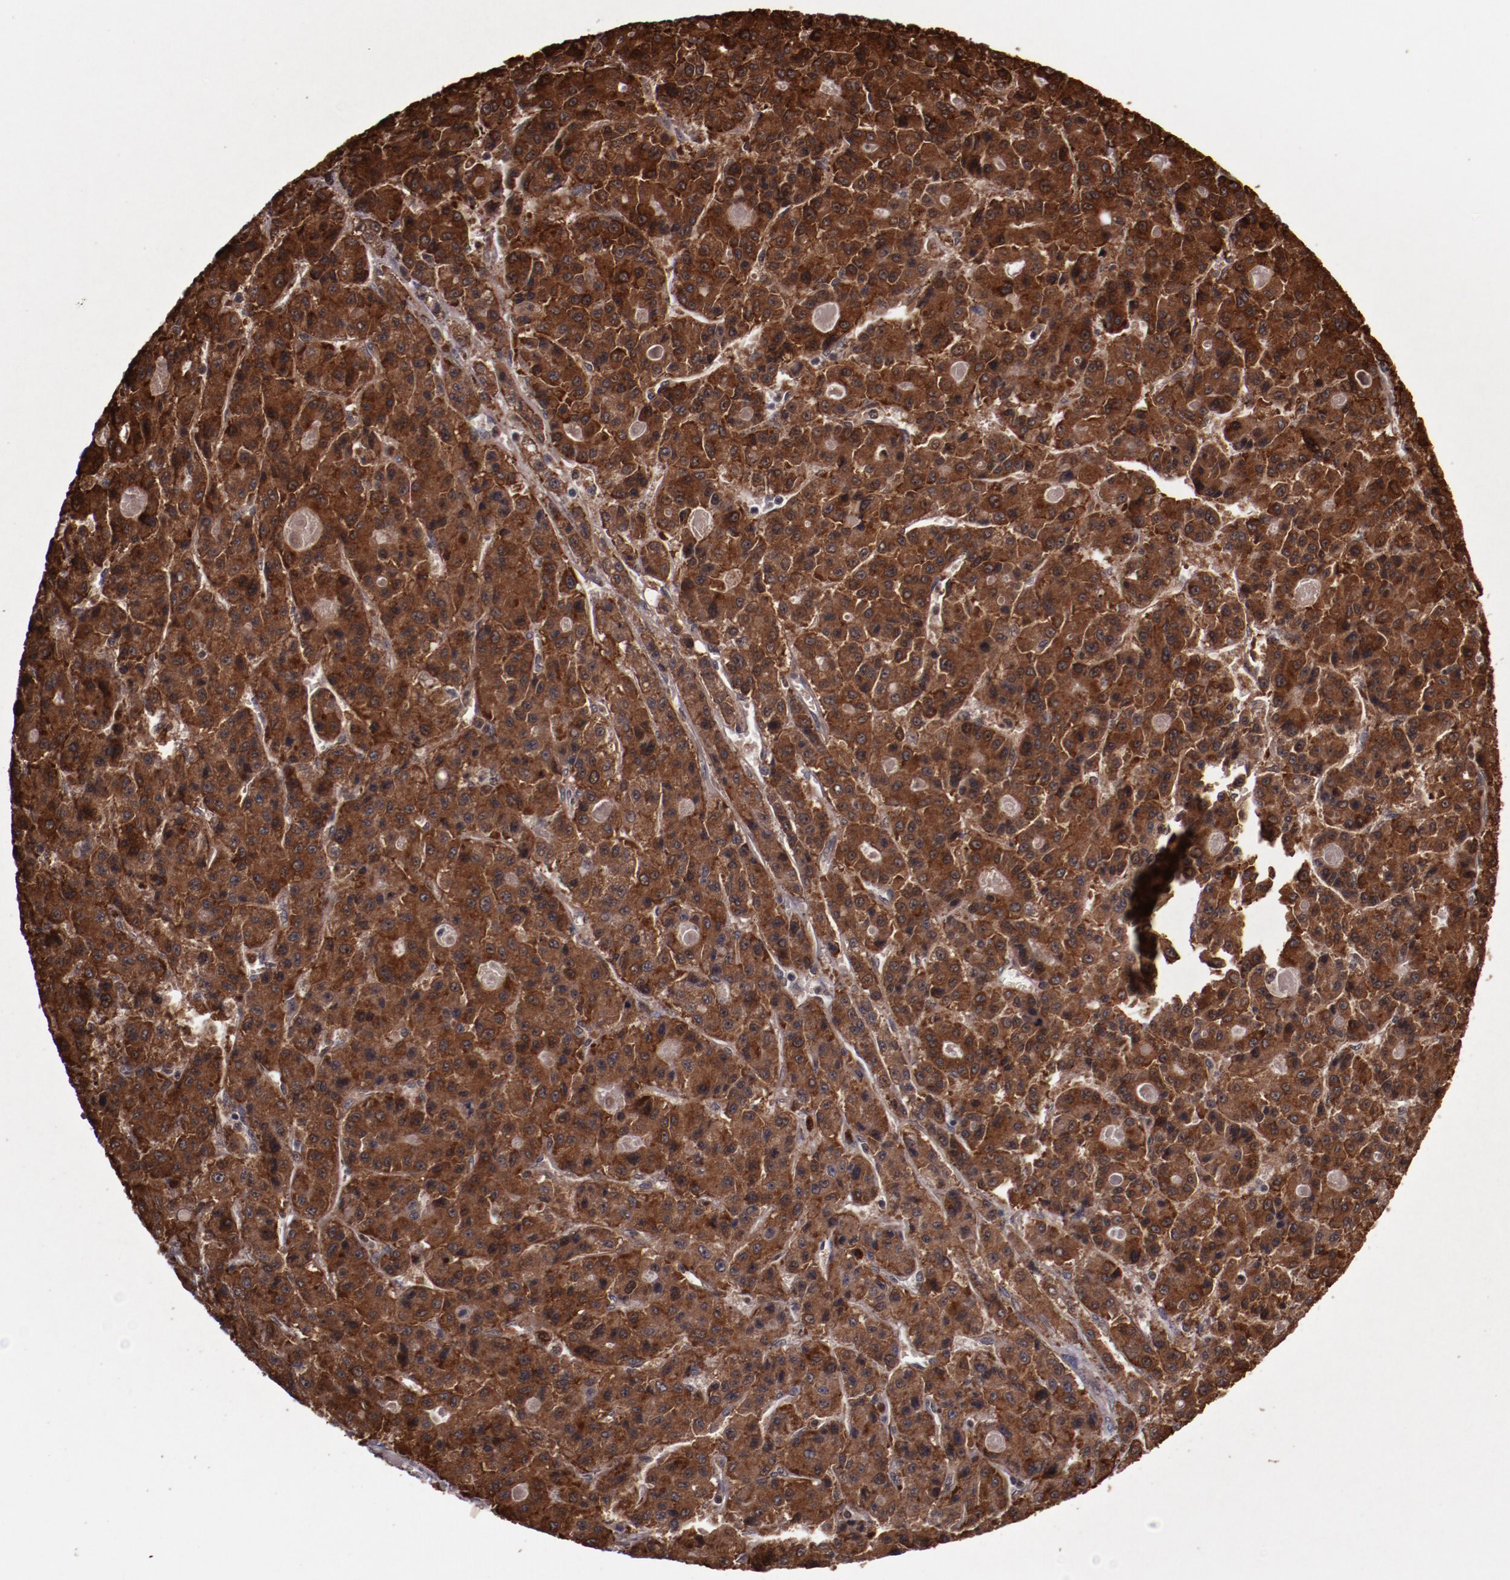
{"staining": {"intensity": "strong", "quantity": ">75%", "location": "cytoplasmic/membranous,nuclear"}, "tissue": "liver cancer", "cell_type": "Tumor cells", "image_type": "cancer", "snomed": [{"axis": "morphology", "description": "Carcinoma, Hepatocellular, NOS"}, {"axis": "topography", "description": "Liver"}], "caption": "Immunohistochemistry (IHC) (DAB (3,3'-diaminobenzidine)) staining of hepatocellular carcinoma (liver) shows strong cytoplasmic/membranous and nuclear protein staining in approximately >75% of tumor cells.", "gene": "CHEK2", "patient": {"sex": "male", "age": 70}}